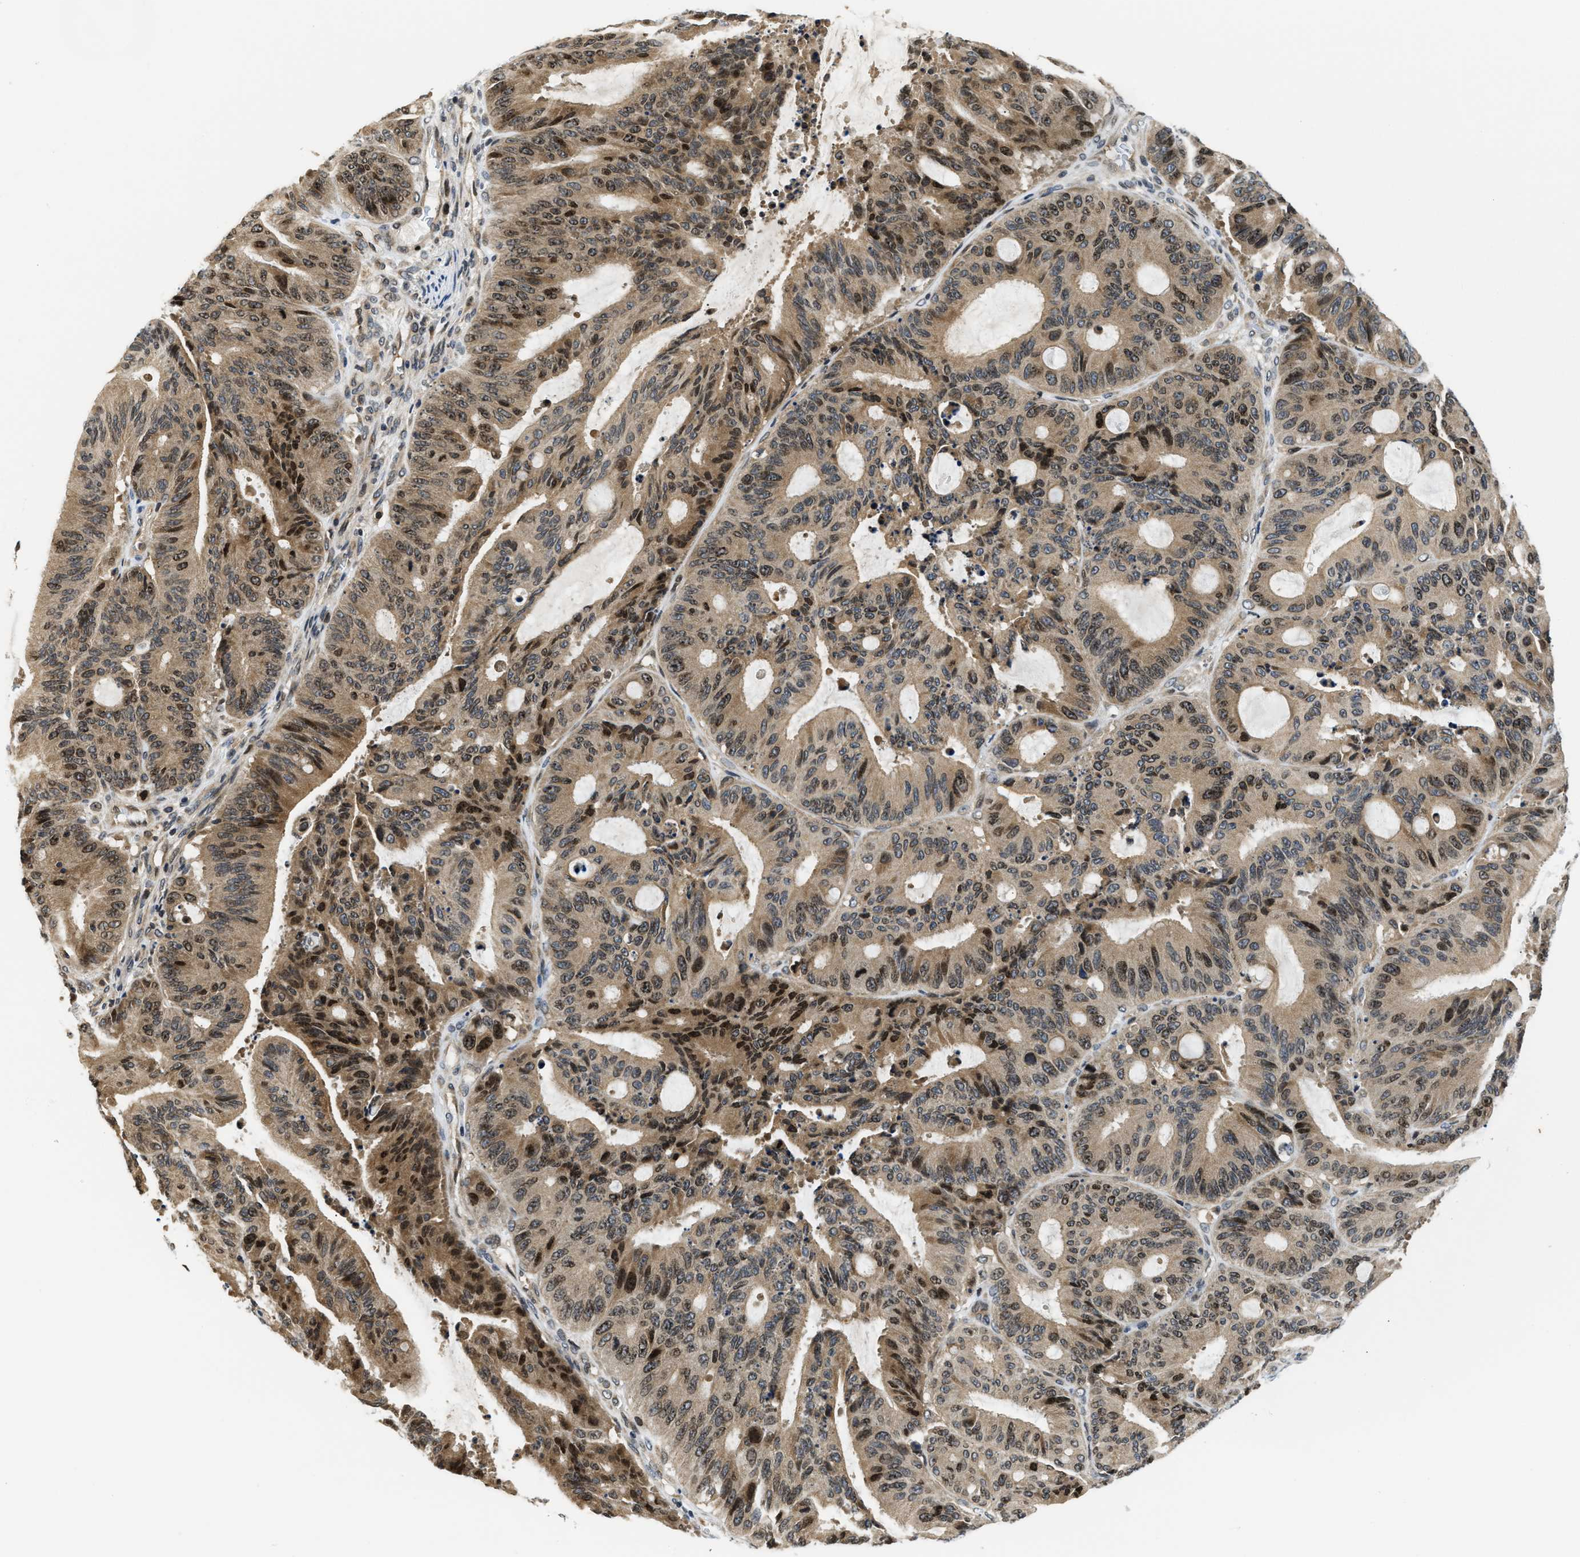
{"staining": {"intensity": "moderate", "quantity": ">75%", "location": "cytoplasmic/membranous,nuclear"}, "tissue": "liver cancer", "cell_type": "Tumor cells", "image_type": "cancer", "snomed": [{"axis": "morphology", "description": "Cholangiocarcinoma"}, {"axis": "topography", "description": "Liver"}], "caption": "An immunohistochemistry micrograph of tumor tissue is shown. Protein staining in brown labels moderate cytoplasmic/membranous and nuclear positivity in liver cholangiocarcinoma within tumor cells.", "gene": "RAB29", "patient": {"sex": "female", "age": 73}}